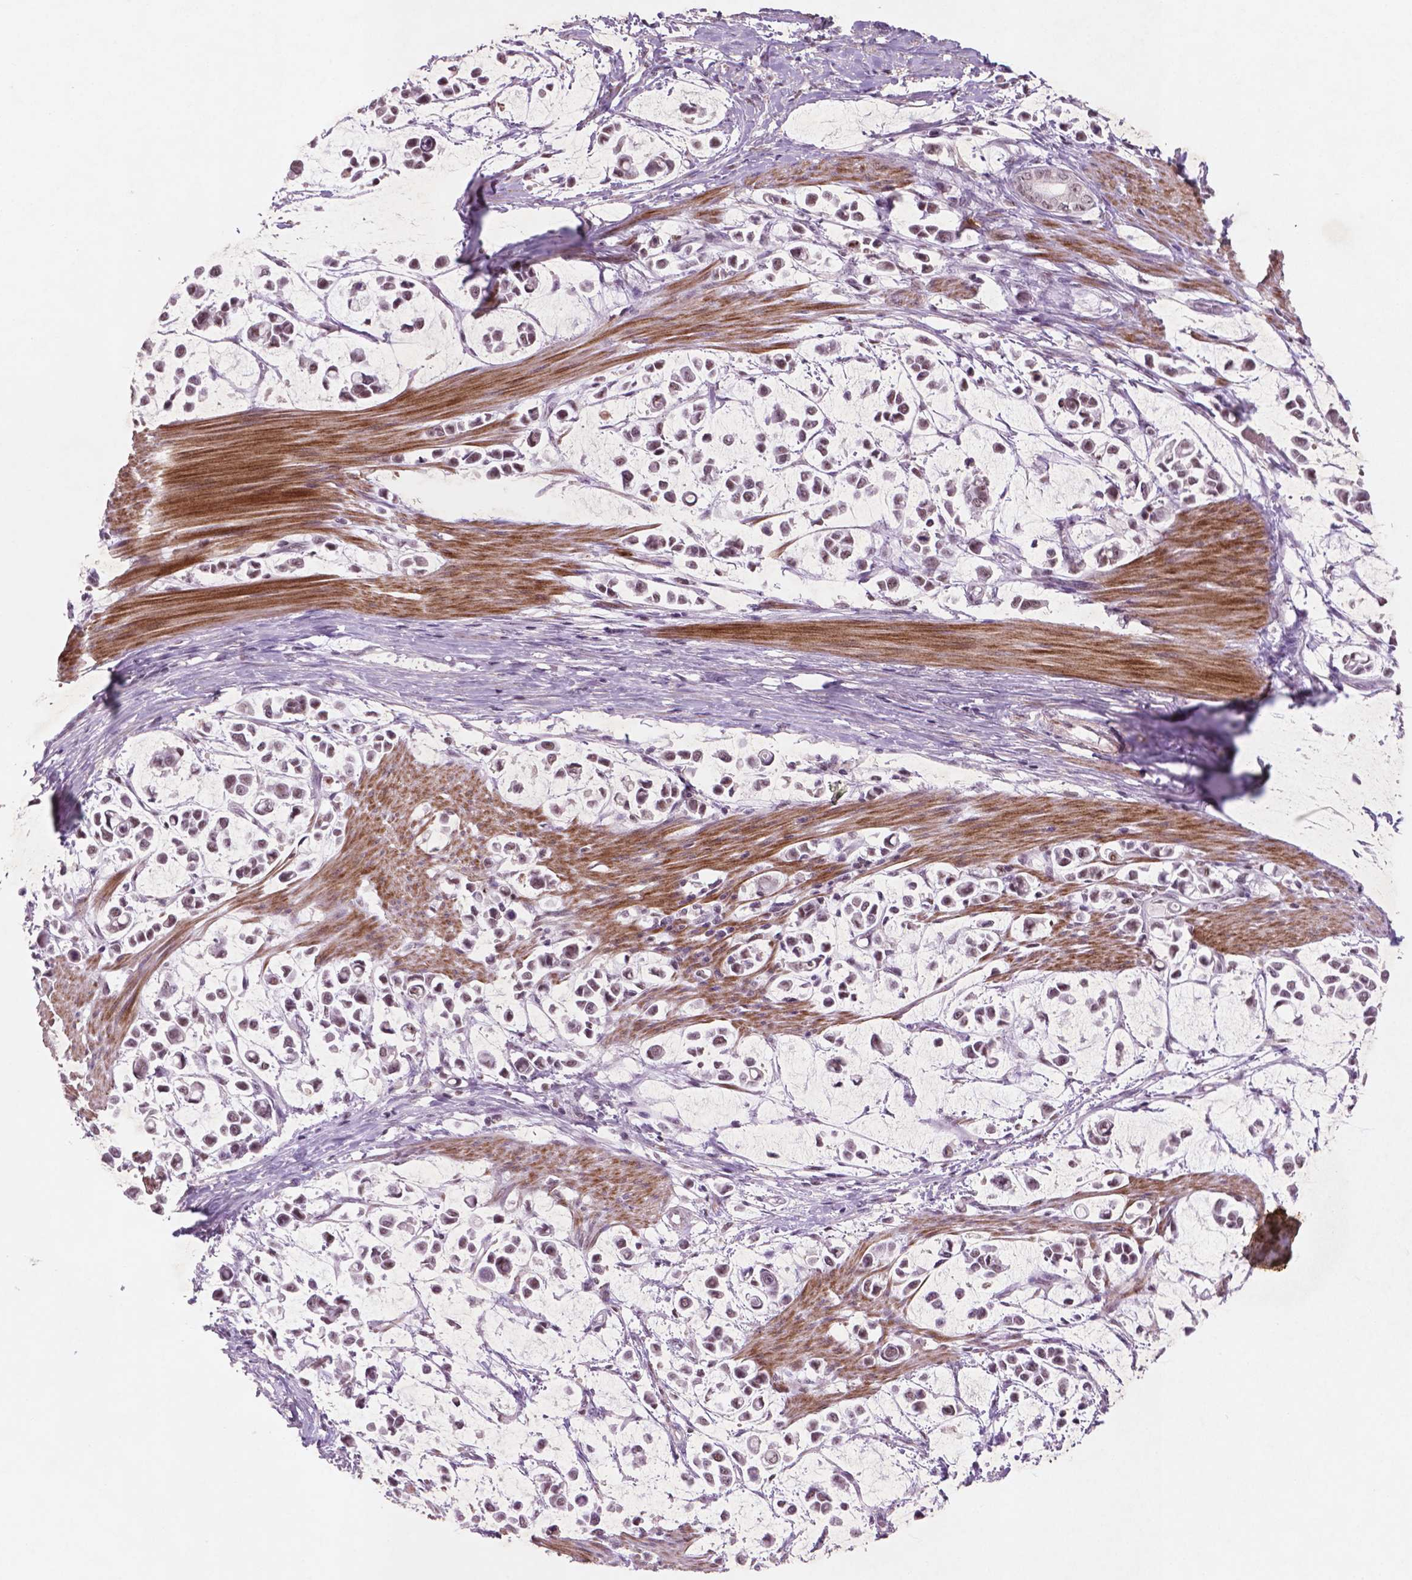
{"staining": {"intensity": "moderate", "quantity": ">75%", "location": "nuclear"}, "tissue": "stomach cancer", "cell_type": "Tumor cells", "image_type": "cancer", "snomed": [{"axis": "morphology", "description": "Adenocarcinoma, NOS"}, {"axis": "topography", "description": "Stomach"}], "caption": "Moderate nuclear protein staining is seen in approximately >75% of tumor cells in stomach cancer (adenocarcinoma).", "gene": "CTR9", "patient": {"sex": "male", "age": 82}}